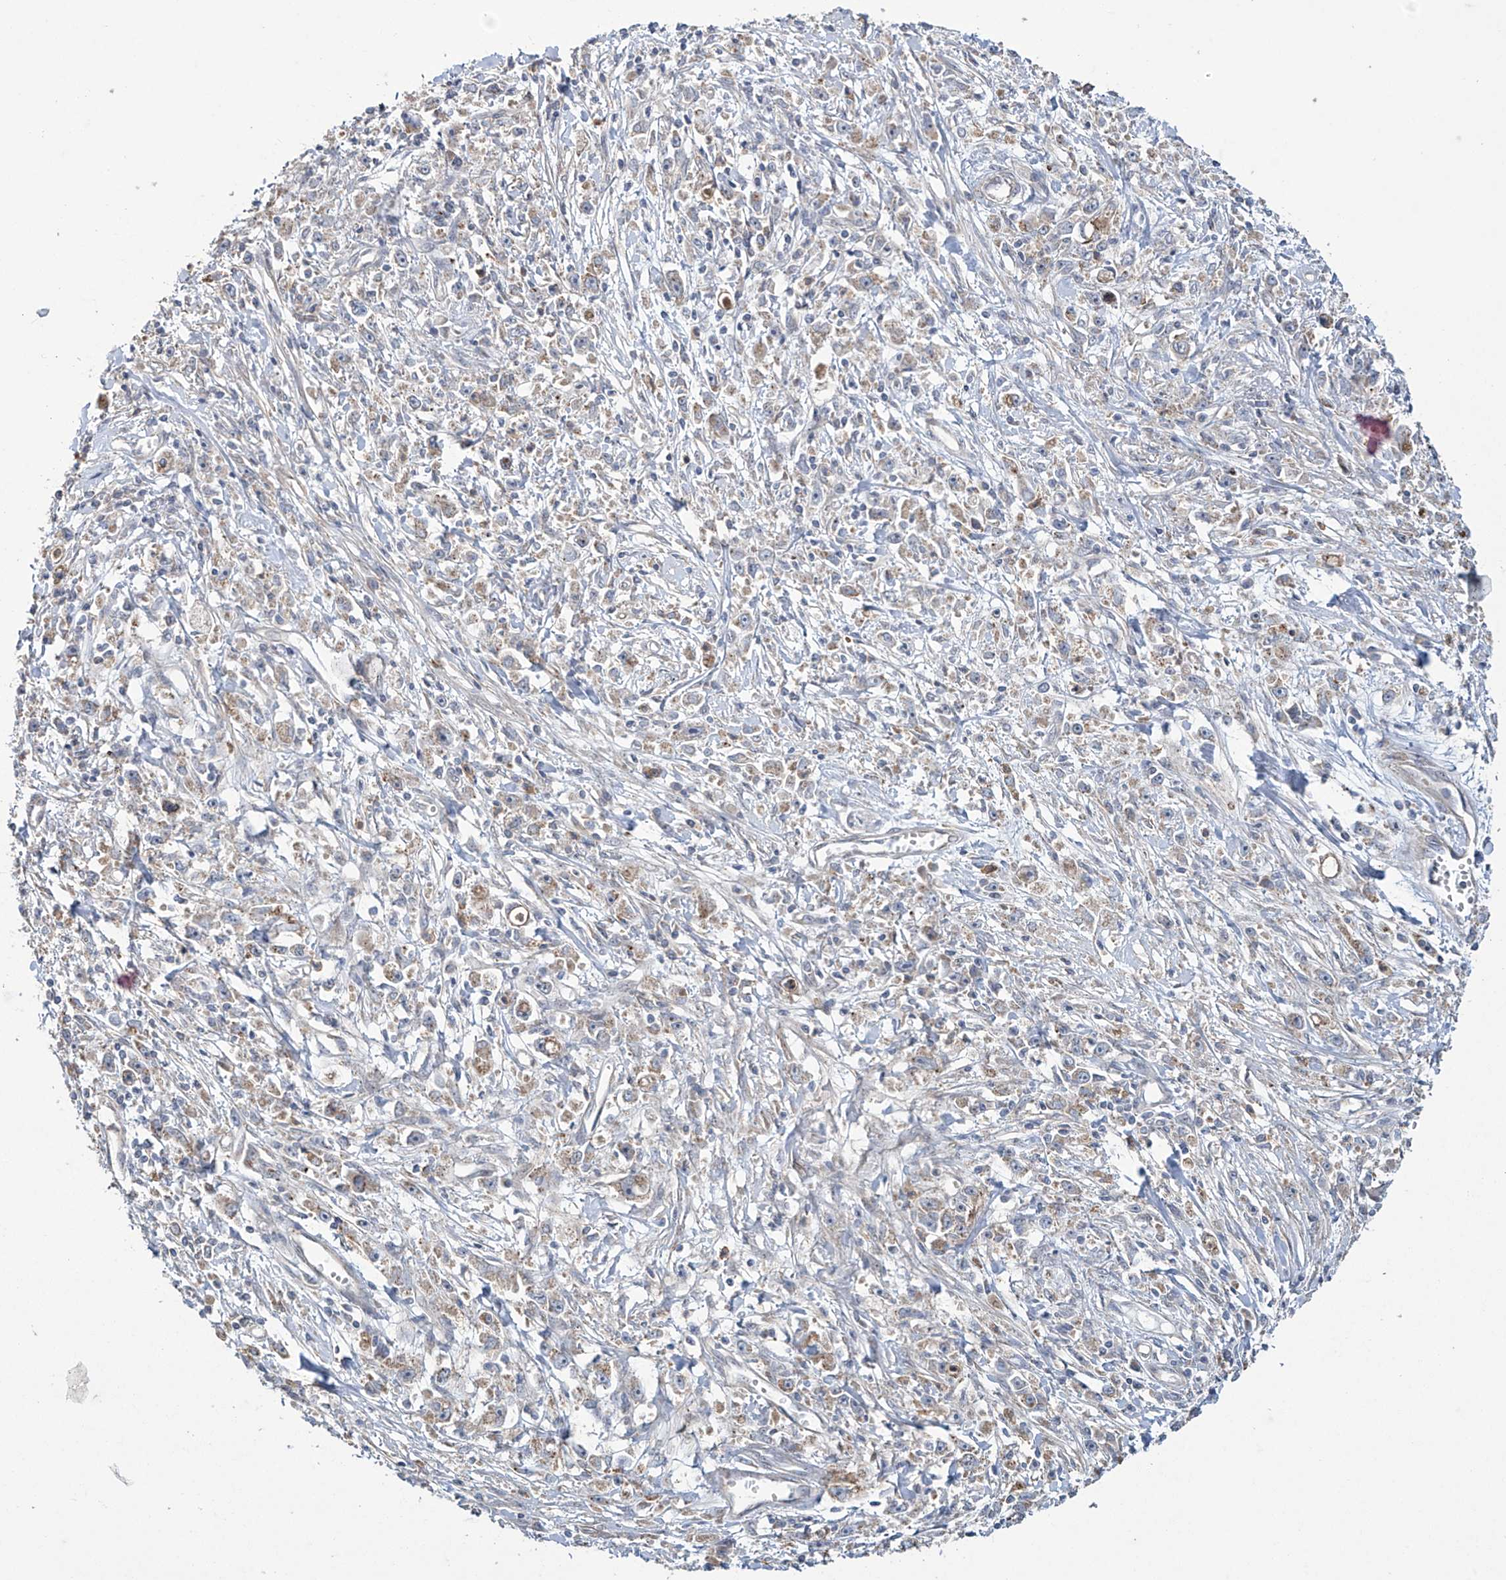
{"staining": {"intensity": "weak", "quantity": "25%-75%", "location": "cytoplasmic/membranous"}, "tissue": "stomach cancer", "cell_type": "Tumor cells", "image_type": "cancer", "snomed": [{"axis": "morphology", "description": "Adenocarcinoma, NOS"}, {"axis": "topography", "description": "Stomach"}], "caption": "The photomicrograph displays immunohistochemical staining of stomach cancer. There is weak cytoplasmic/membranous expression is appreciated in about 25%-75% of tumor cells.", "gene": "TRIM60", "patient": {"sex": "female", "age": 59}}